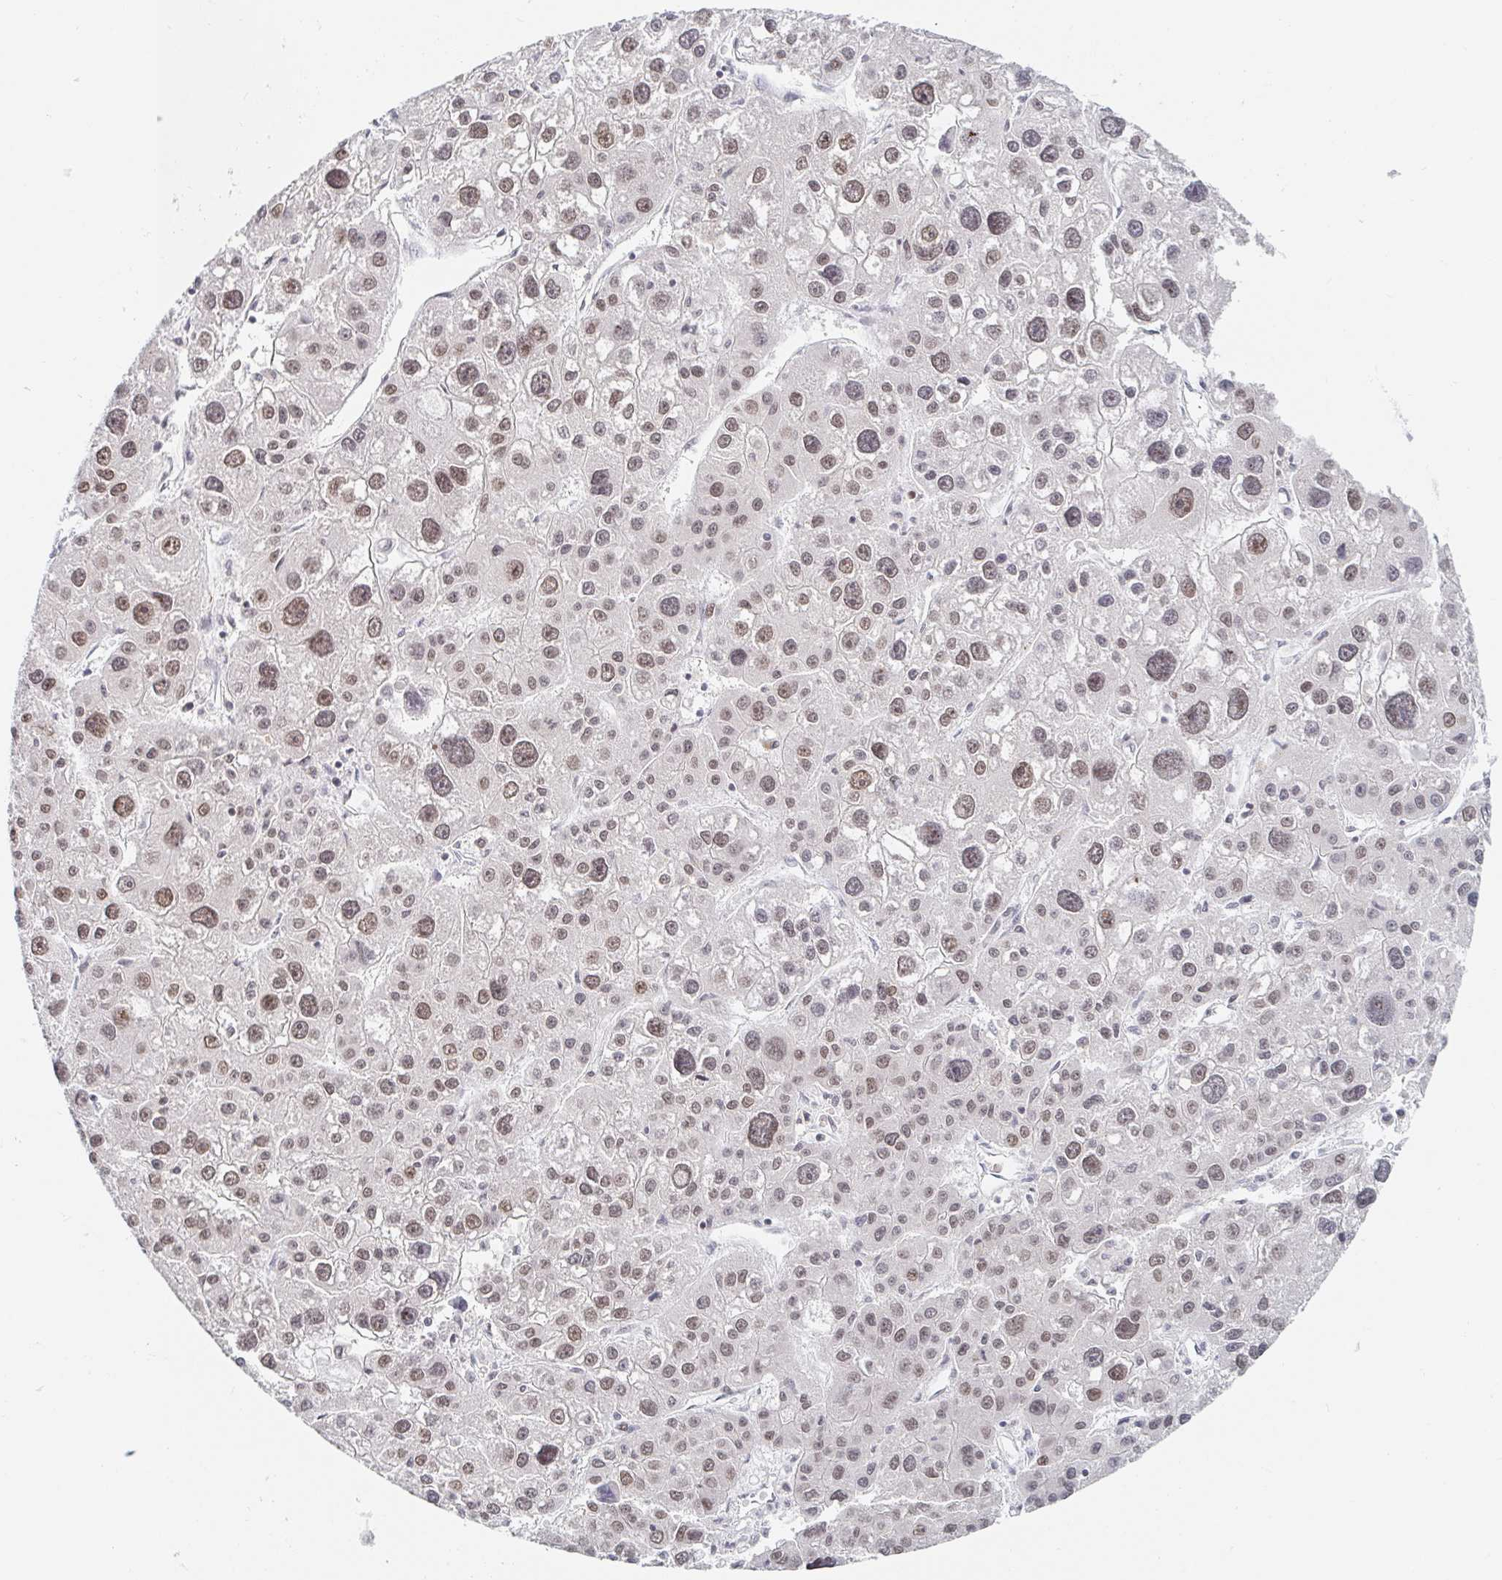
{"staining": {"intensity": "moderate", "quantity": ">75%", "location": "nuclear"}, "tissue": "liver cancer", "cell_type": "Tumor cells", "image_type": "cancer", "snomed": [{"axis": "morphology", "description": "Carcinoma, Hepatocellular, NOS"}, {"axis": "topography", "description": "Liver"}], "caption": "Immunohistochemistry image of neoplastic tissue: liver cancer stained using immunohistochemistry (IHC) shows medium levels of moderate protein expression localized specifically in the nuclear of tumor cells, appearing as a nuclear brown color.", "gene": "CHD2", "patient": {"sex": "male", "age": 73}}